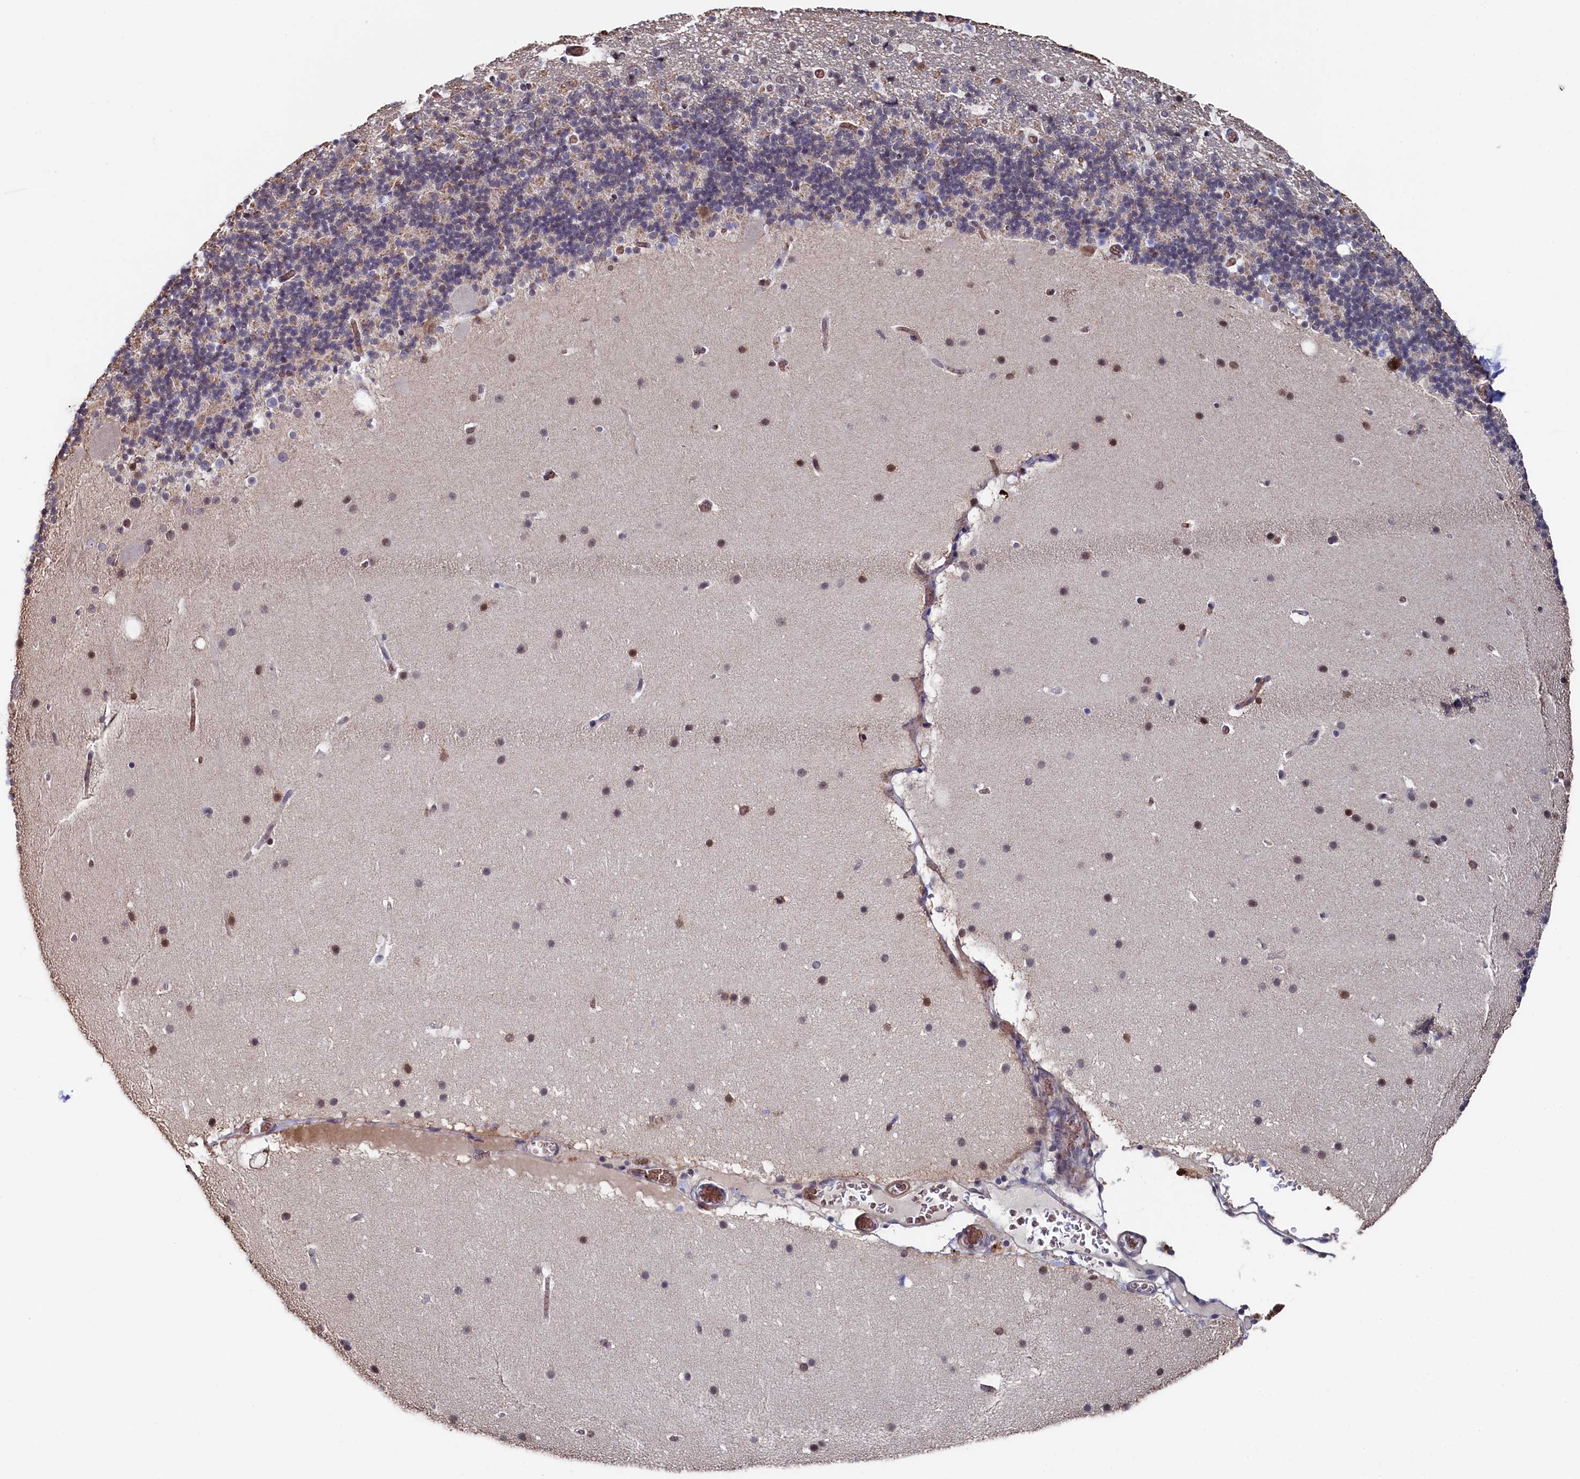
{"staining": {"intensity": "weak", "quantity": "25%-75%", "location": "cytoplasmic/membranous"}, "tissue": "cerebellum", "cell_type": "Cells in granular layer", "image_type": "normal", "snomed": [{"axis": "morphology", "description": "Normal tissue, NOS"}, {"axis": "topography", "description": "Cerebellum"}], "caption": "Brown immunohistochemical staining in unremarkable cerebellum reveals weak cytoplasmic/membranous positivity in about 25%-75% of cells in granular layer.", "gene": "TIGD4", "patient": {"sex": "male", "age": 57}}